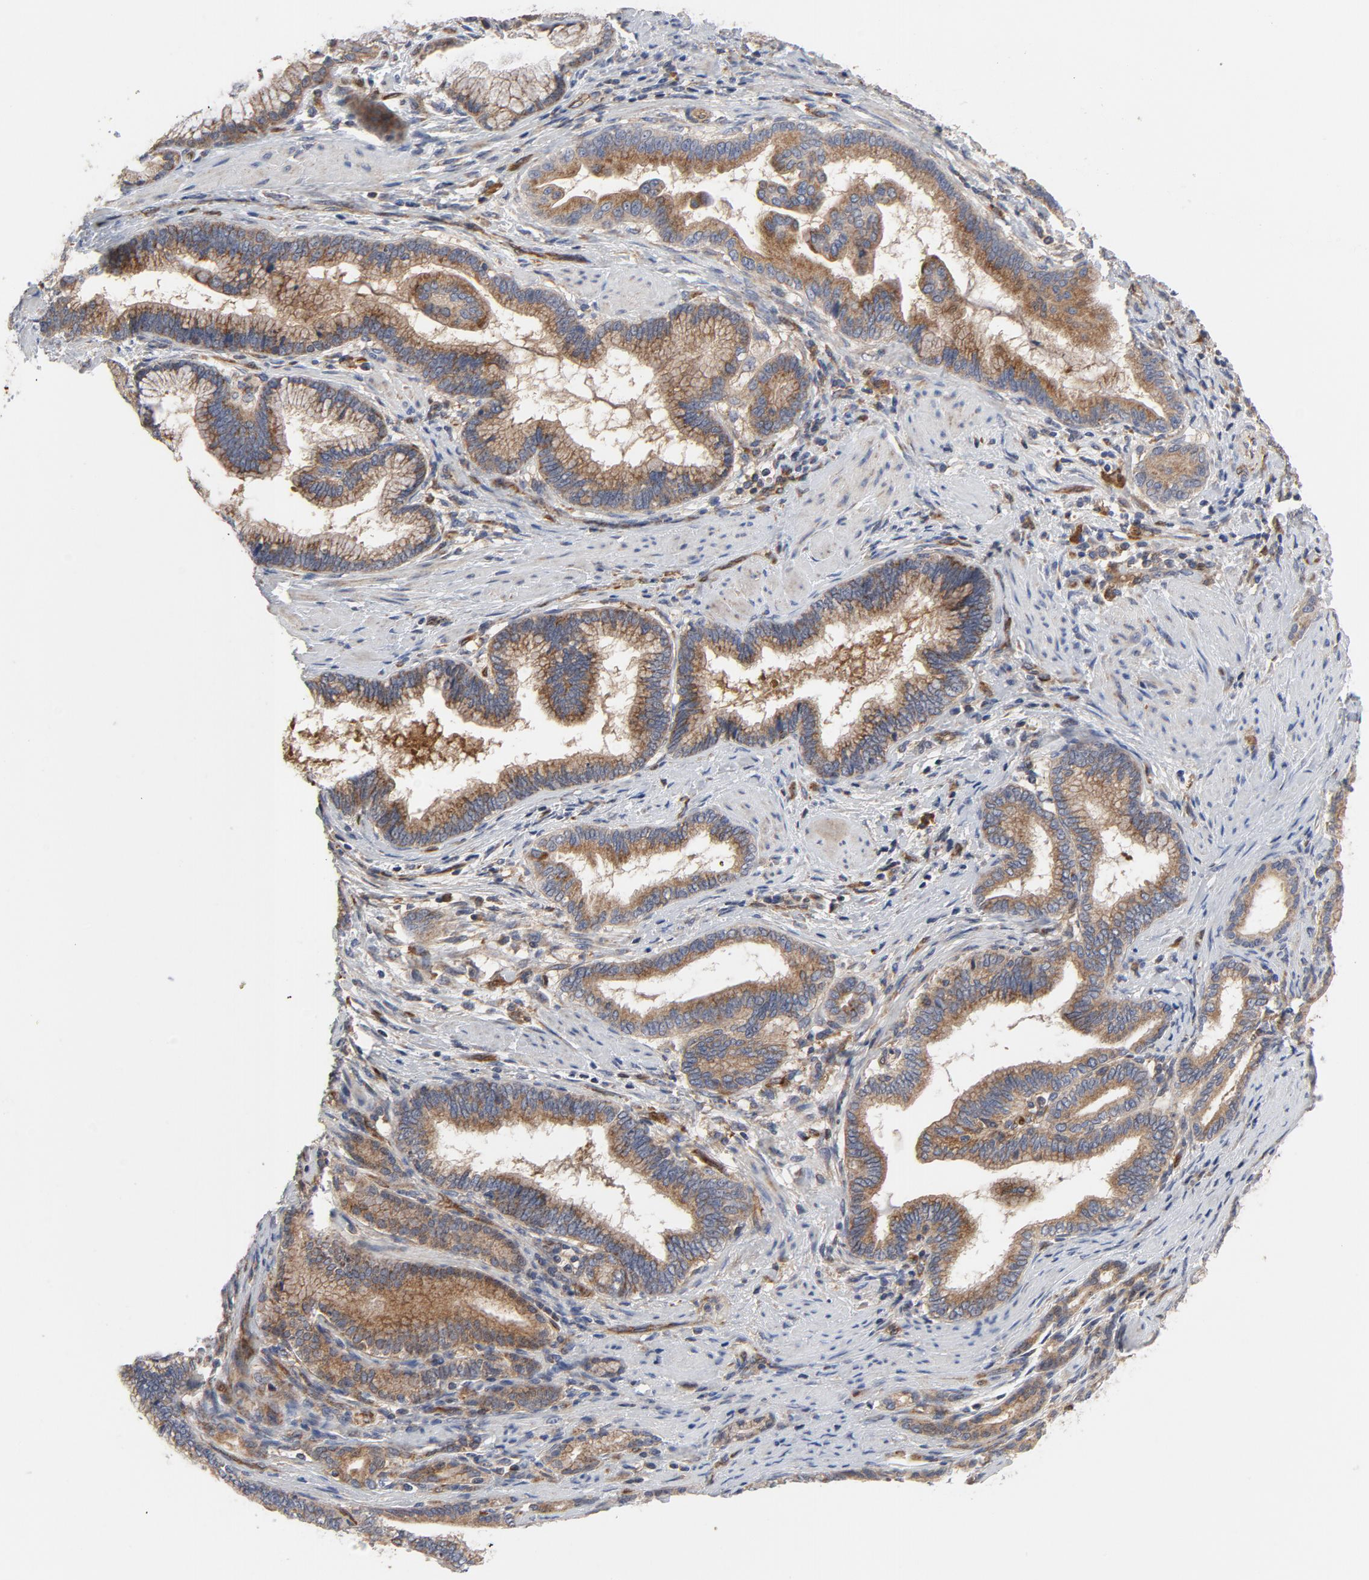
{"staining": {"intensity": "moderate", "quantity": ">75%", "location": "cytoplasmic/membranous"}, "tissue": "pancreatic cancer", "cell_type": "Tumor cells", "image_type": "cancer", "snomed": [{"axis": "morphology", "description": "Adenocarcinoma, NOS"}, {"axis": "topography", "description": "Pancreas"}], "caption": "Moderate cytoplasmic/membranous staining for a protein is identified in about >75% of tumor cells of pancreatic cancer using immunohistochemistry (IHC).", "gene": "RAPGEF4", "patient": {"sex": "female", "age": 64}}